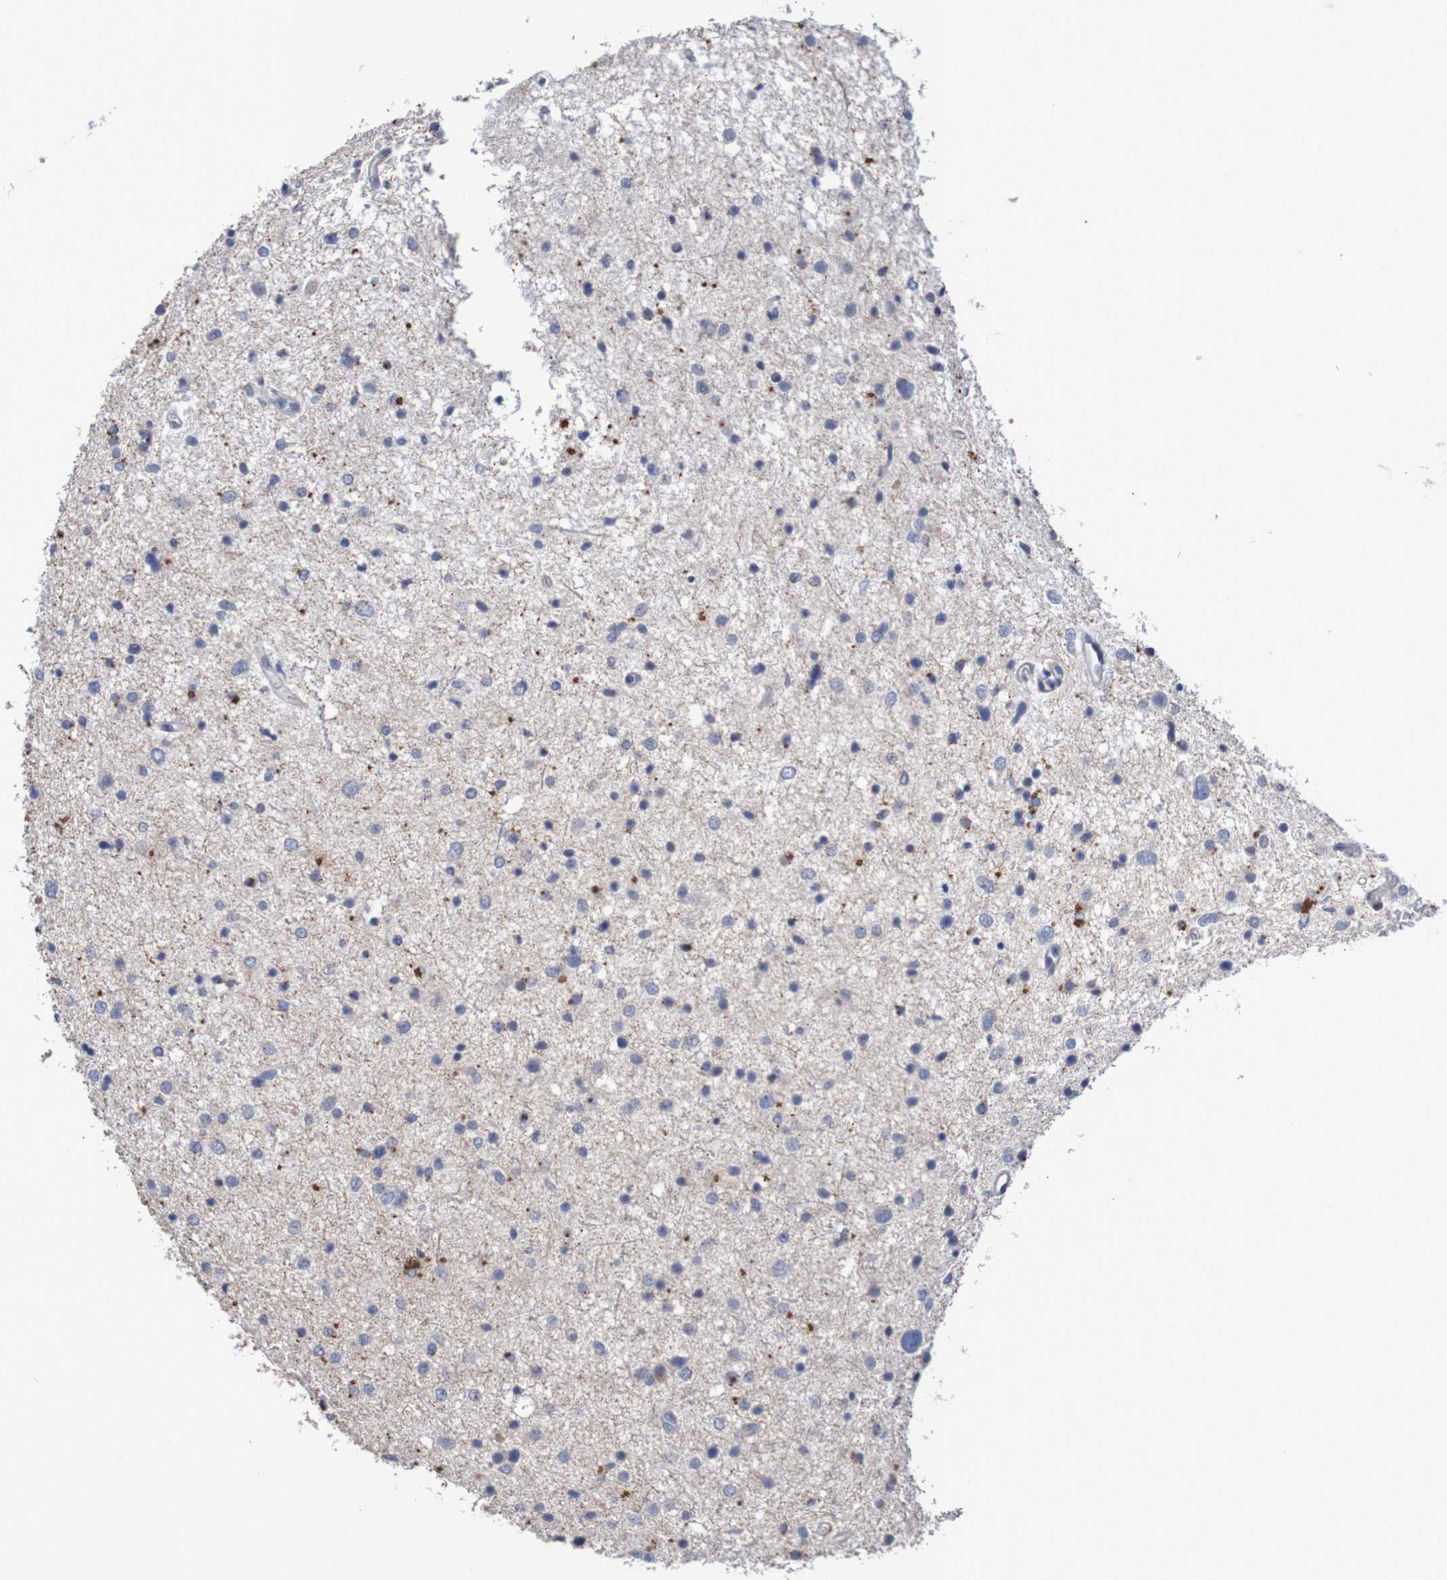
{"staining": {"intensity": "moderate", "quantity": "<25%", "location": "cytoplasmic/membranous"}, "tissue": "glioma", "cell_type": "Tumor cells", "image_type": "cancer", "snomed": [{"axis": "morphology", "description": "Glioma, malignant, Low grade"}, {"axis": "topography", "description": "Brain"}], "caption": "Human glioma stained with a protein marker shows moderate staining in tumor cells.", "gene": "FBP2", "patient": {"sex": "female", "age": 37}}